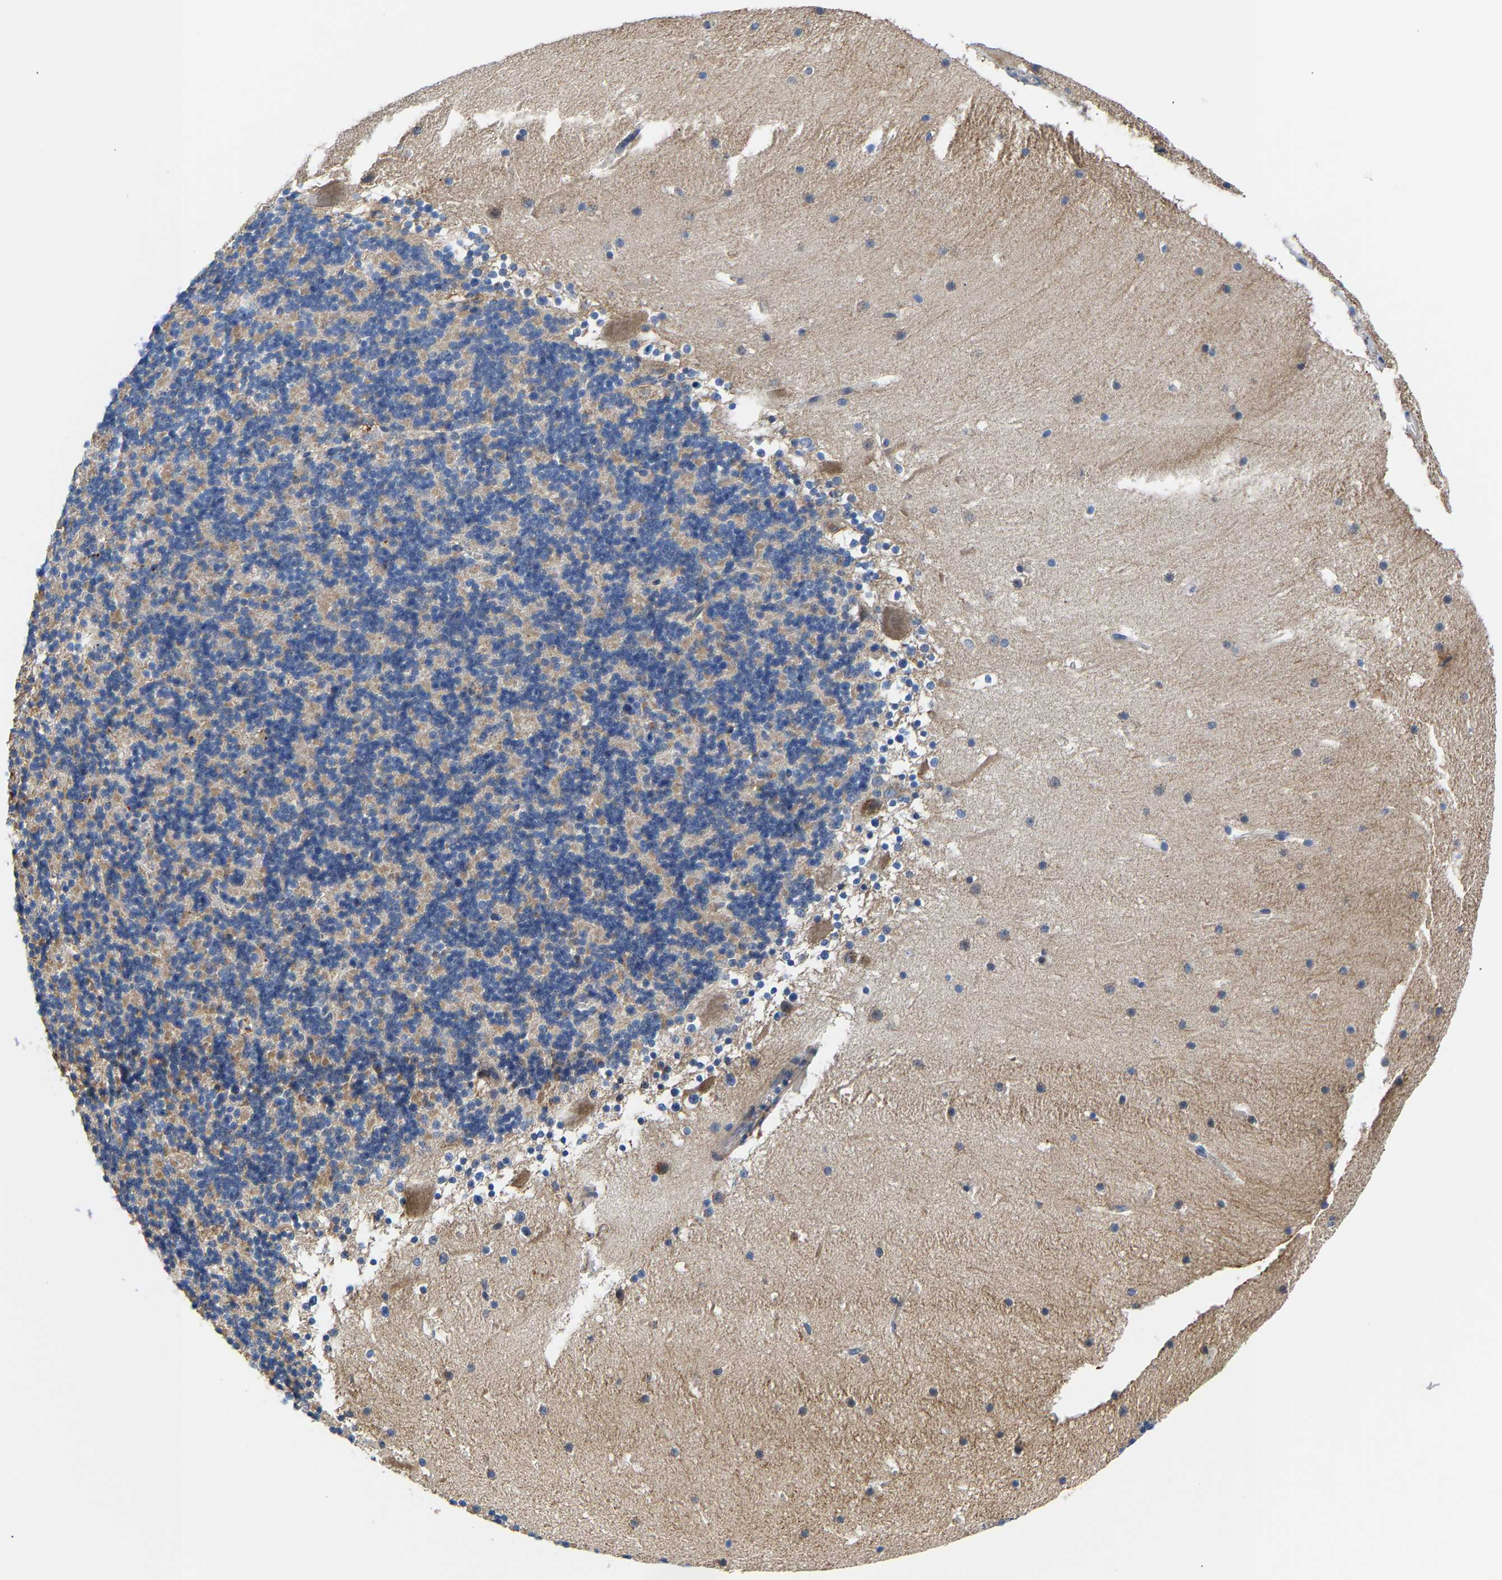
{"staining": {"intensity": "negative", "quantity": "none", "location": "none"}, "tissue": "cerebellum", "cell_type": "Cells in granular layer", "image_type": "normal", "snomed": [{"axis": "morphology", "description": "Normal tissue, NOS"}, {"axis": "topography", "description": "Cerebellum"}], "caption": "This image is of benign cerebellum stained with IHC to label a protein in brown with the nuclei are counter-stained blue. There is no staining in cells in granular layer. (Stains: DAB immunohistochemistry (IHC) with hematoxylin counter stain, Microscopy: brightfield microscopy at high magnification).", "gene": "CCDC171", "patient": {"sex": "male", "age": 45}}